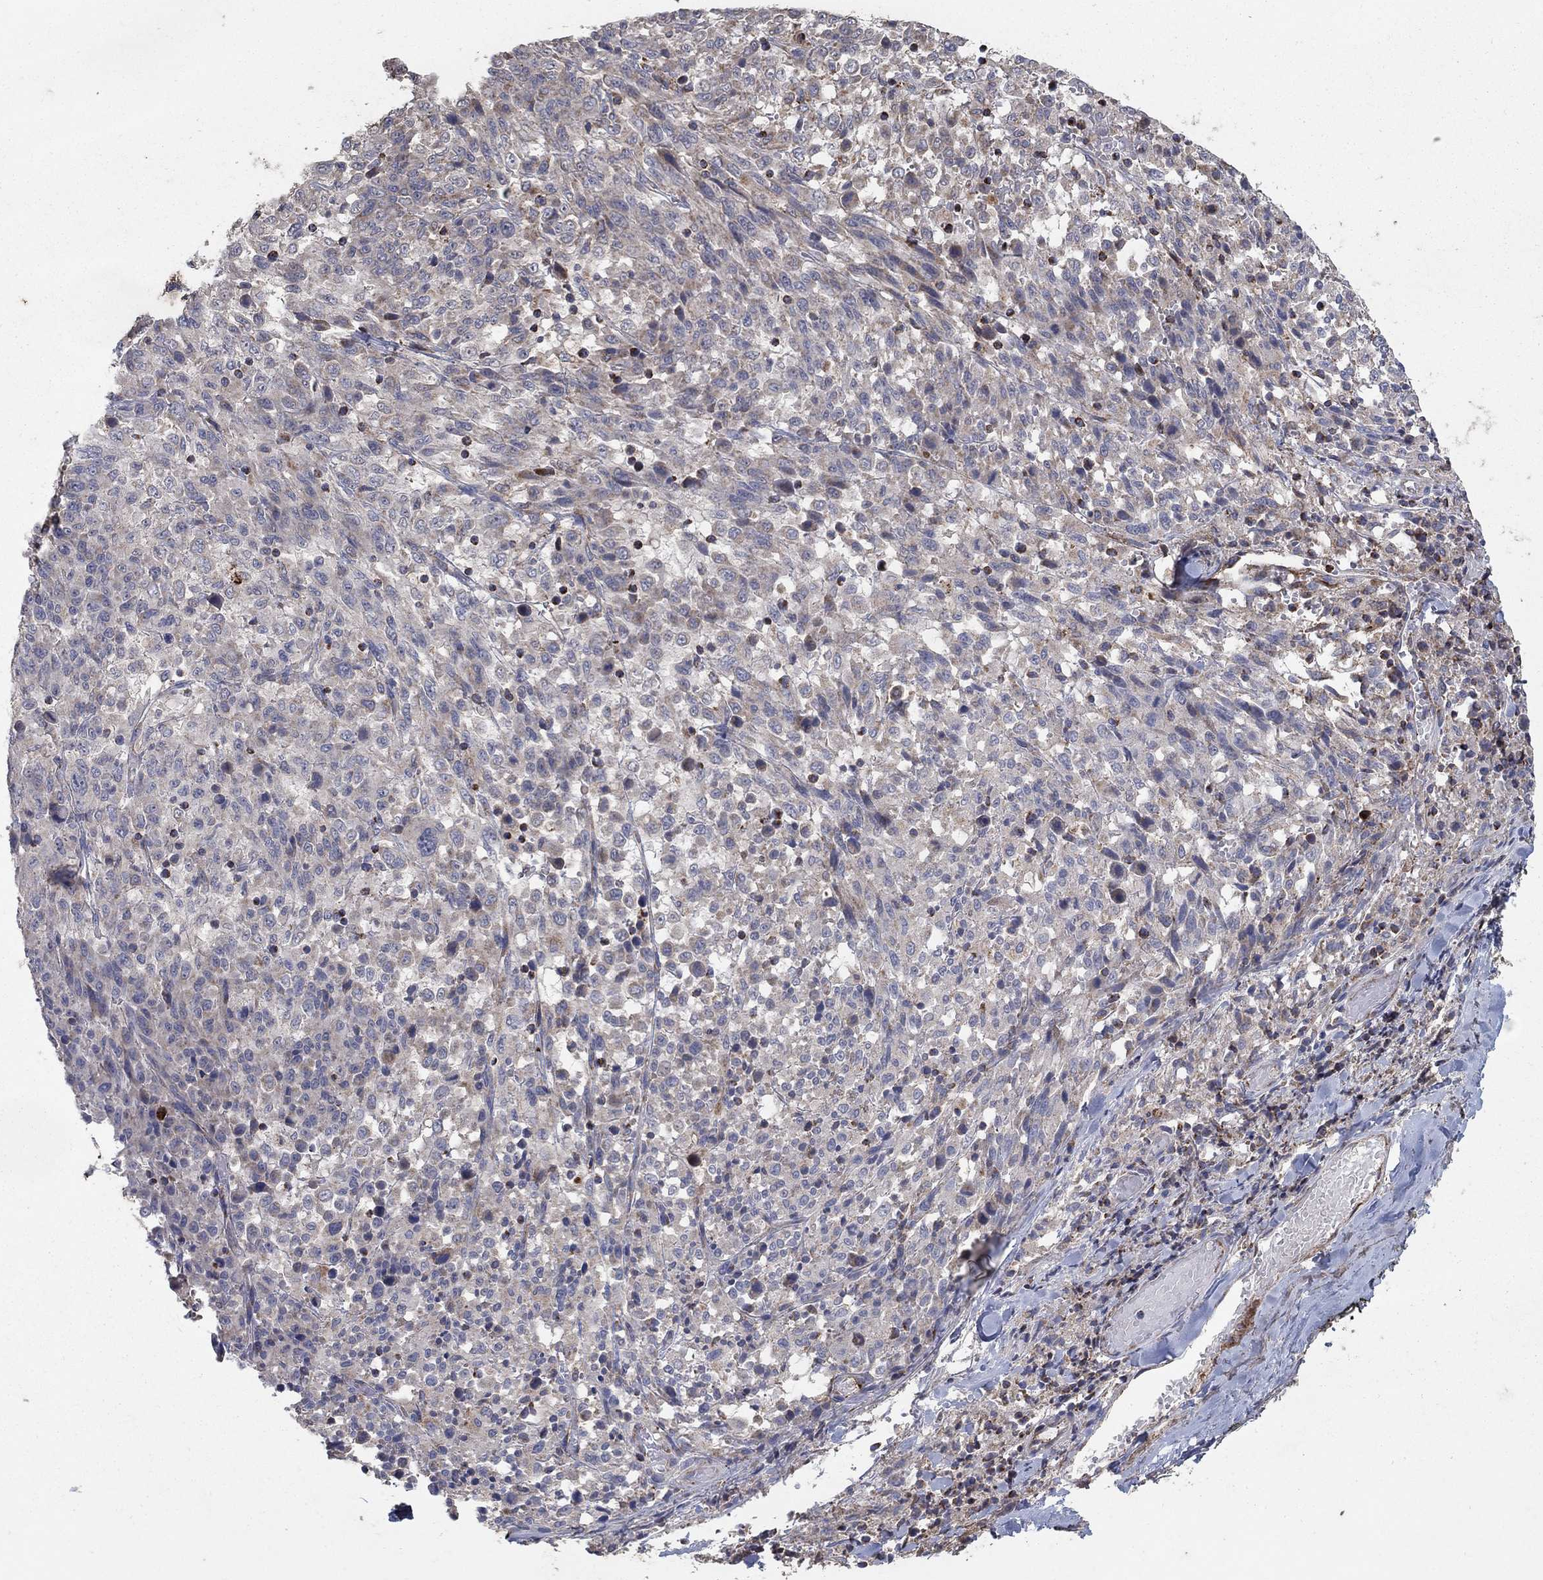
{"staining": {"intensity": "weak", "quantity": ">75%", "location": "cytoplasmic/membranous"}, "tissue": "melanoma", "cell_type": "Tumor cells", "image_type": "cancer", "snomed": [{"axis": "morphology", "description": "Malignant melanoma, NOS"}, {"axis": "topography", "description": "Skin"}], "caption": "DAB (3,3'-diaminobenzidine) immunohistochemical staining of malignant melanoma exhibits weak cytoplasmic/membranous protein positivity in about >75% of tumor cells.", "gene": "GPSM1", "patient": {"sex": "female", "age": 91}}